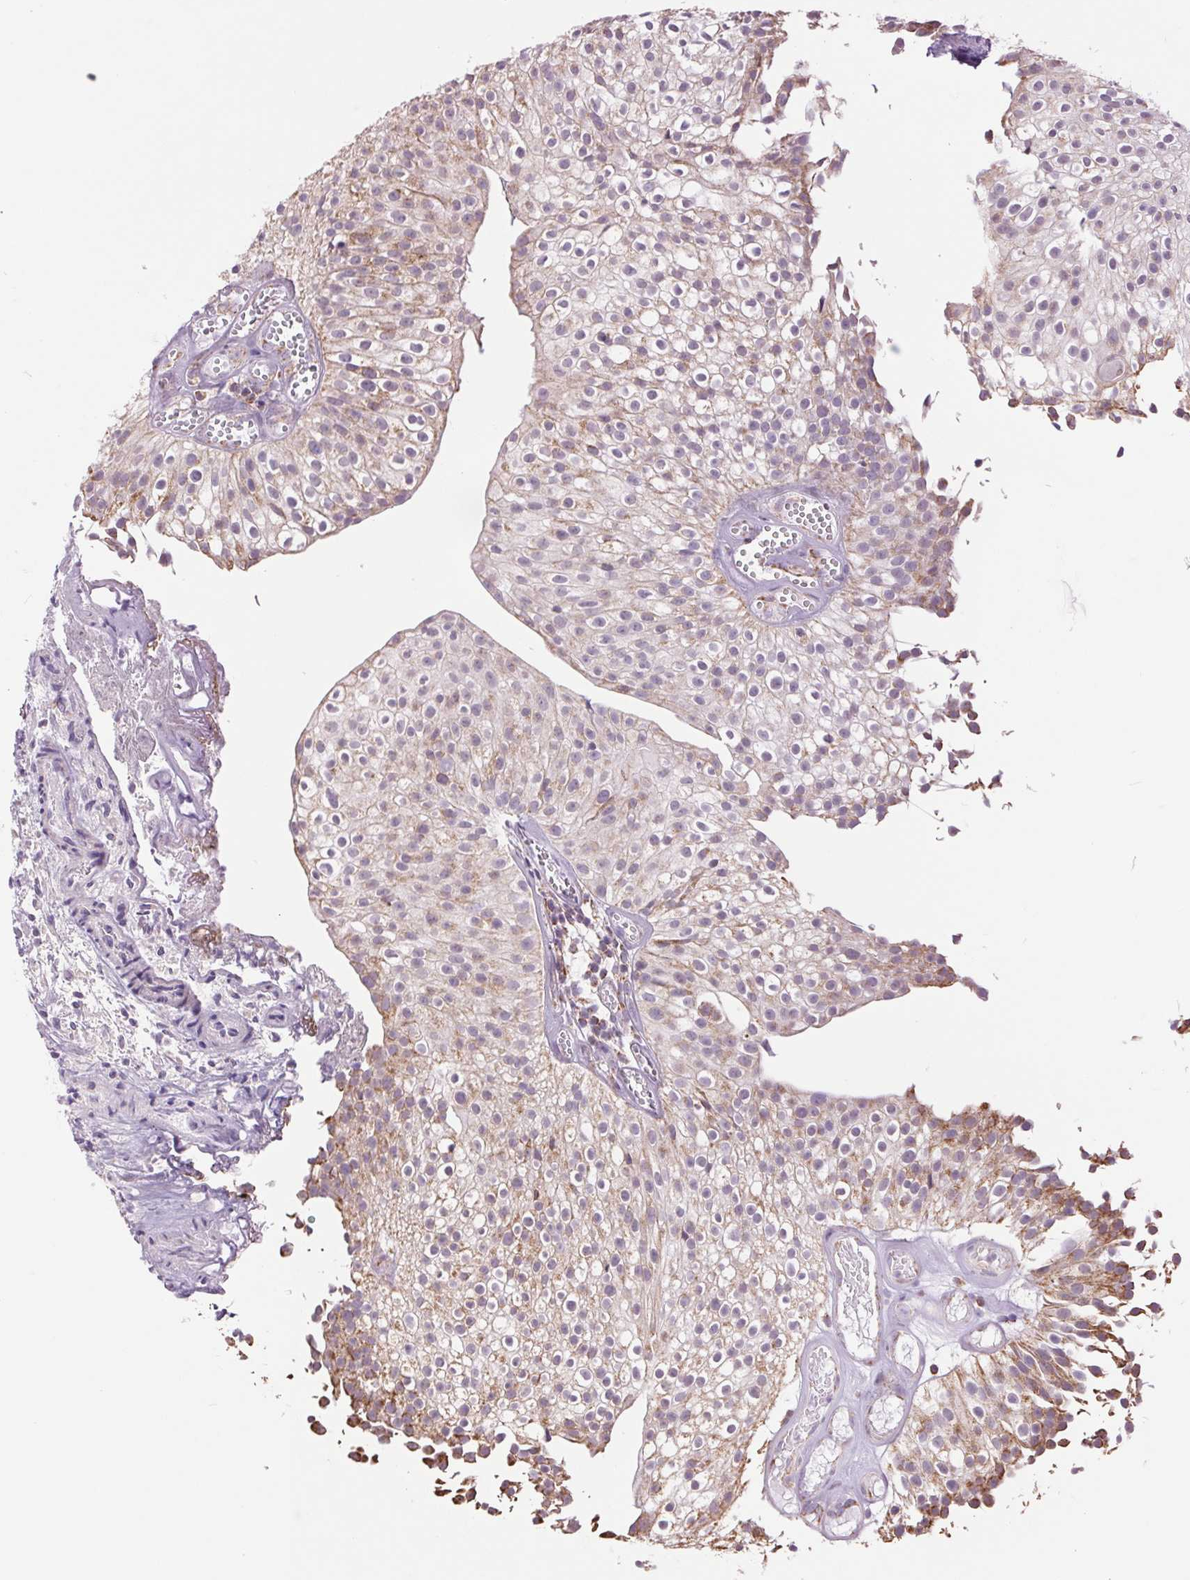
{"staining": {"intensity": "weak", "quantity": ">75%", "location": "cytoplasmic/membranous"}, "tissue": "urothelial cancer", "cell_type": "Tumor cells", "image_type": "cancer", "snomed": [{"axis": "morphology", "description": "Urothelial carcinoma, Low grade"}, {"axis": "topography", "description": "Urinary bladder"}], "caption": "A photomicrograph of human urothelial cancer stained for a protein shows weak cytoplasmic/membranous brown staining in tumor cells.", "gene": "ATP5PB", "patient": {"sex": "male", "age": 70}}